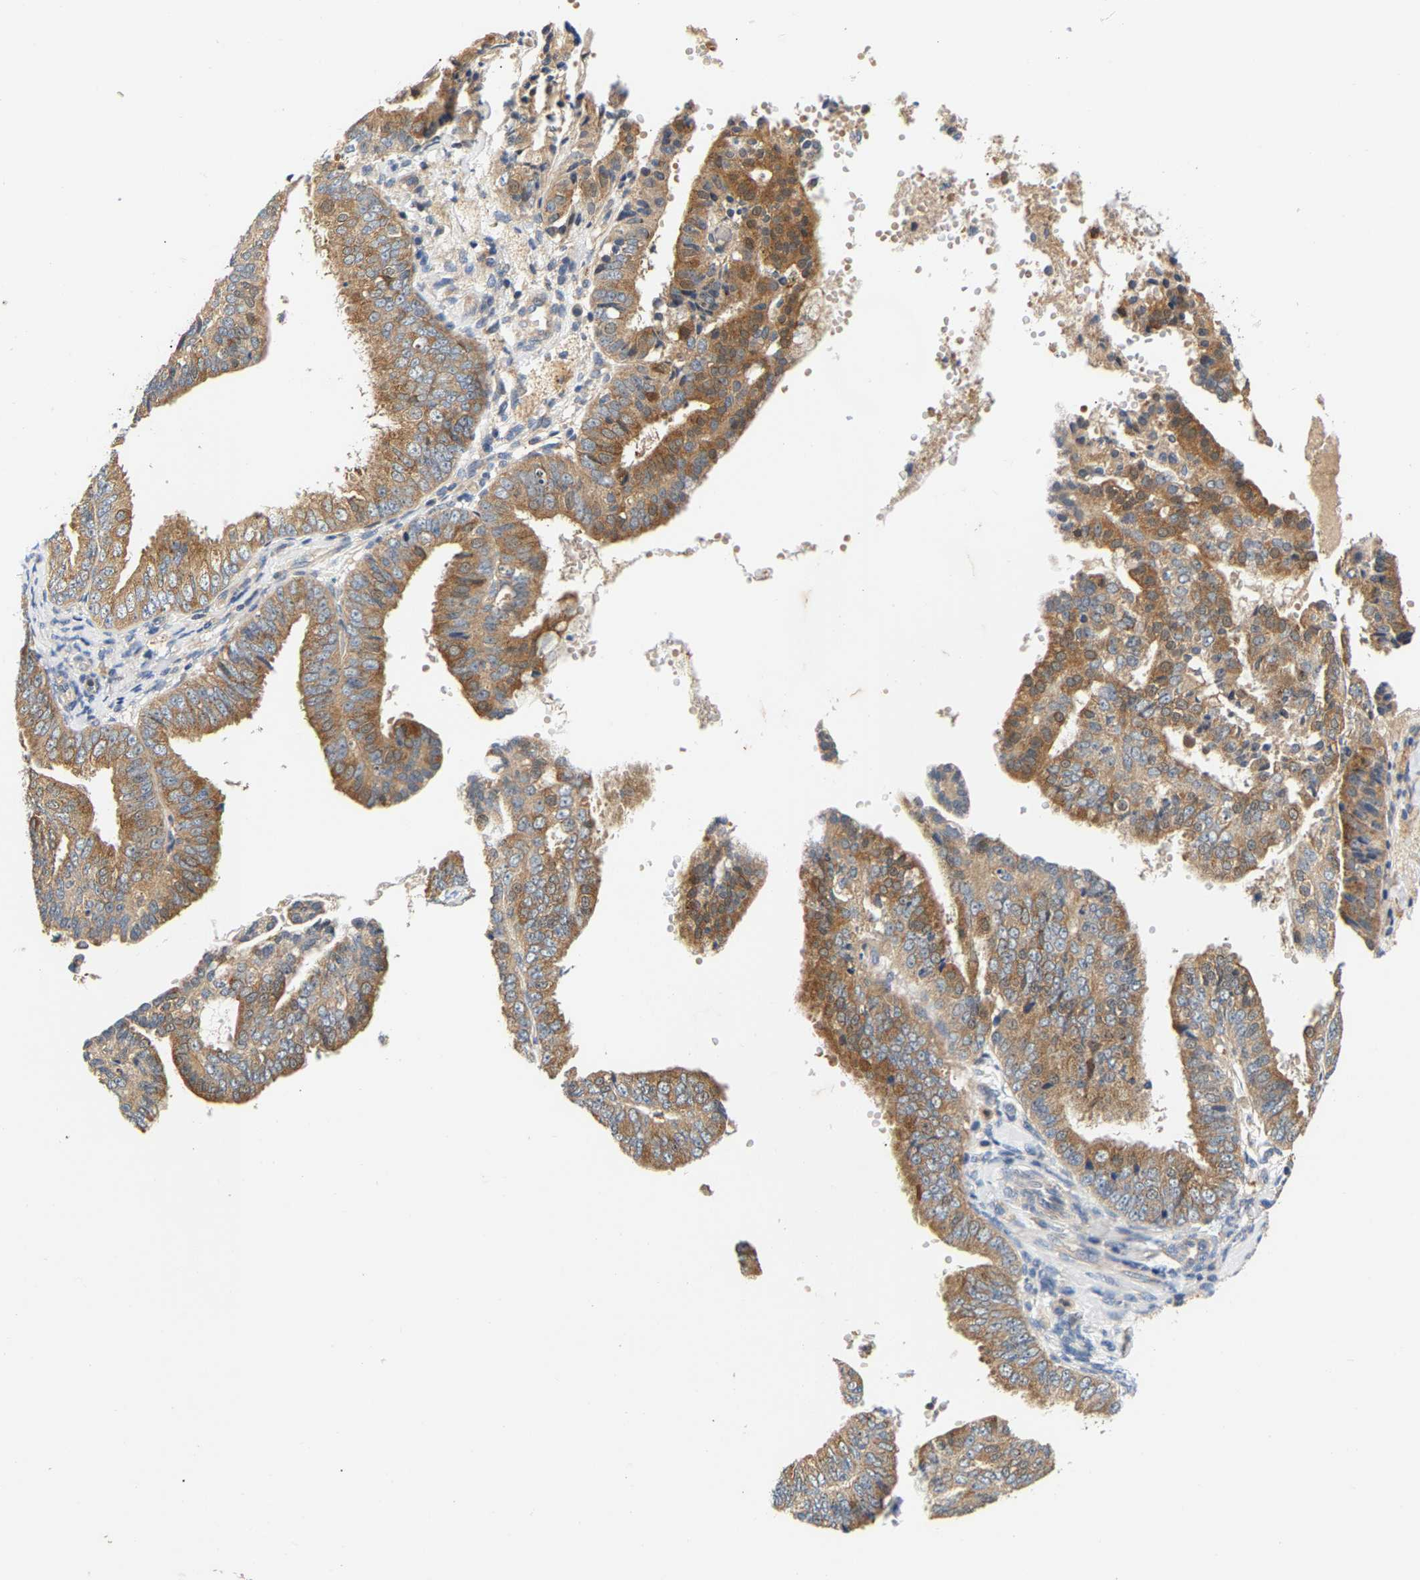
{"staining": {"intensity": "moderate", "quantity": ">75%", "location": "cytoplasmic/membranous"}, "tissue": "endometrial cancer", "cell_type": "Tumor cells", "image_type": "cancer", "snomed": [{"axis": "morphology", "description": "Adenocarcinoma, NOS"}, {"axis": "topography", "description": "Endometrium"}], "caption": "Immunohistochemistry (IHC) of human endometrial adenocarcinoma exhibits medium levels of moderate cytoplasmic/membranous staining in approximately >75% of tumor cells.", "gene": "PPID", "patient": {"sex": "female", "age": 63}}